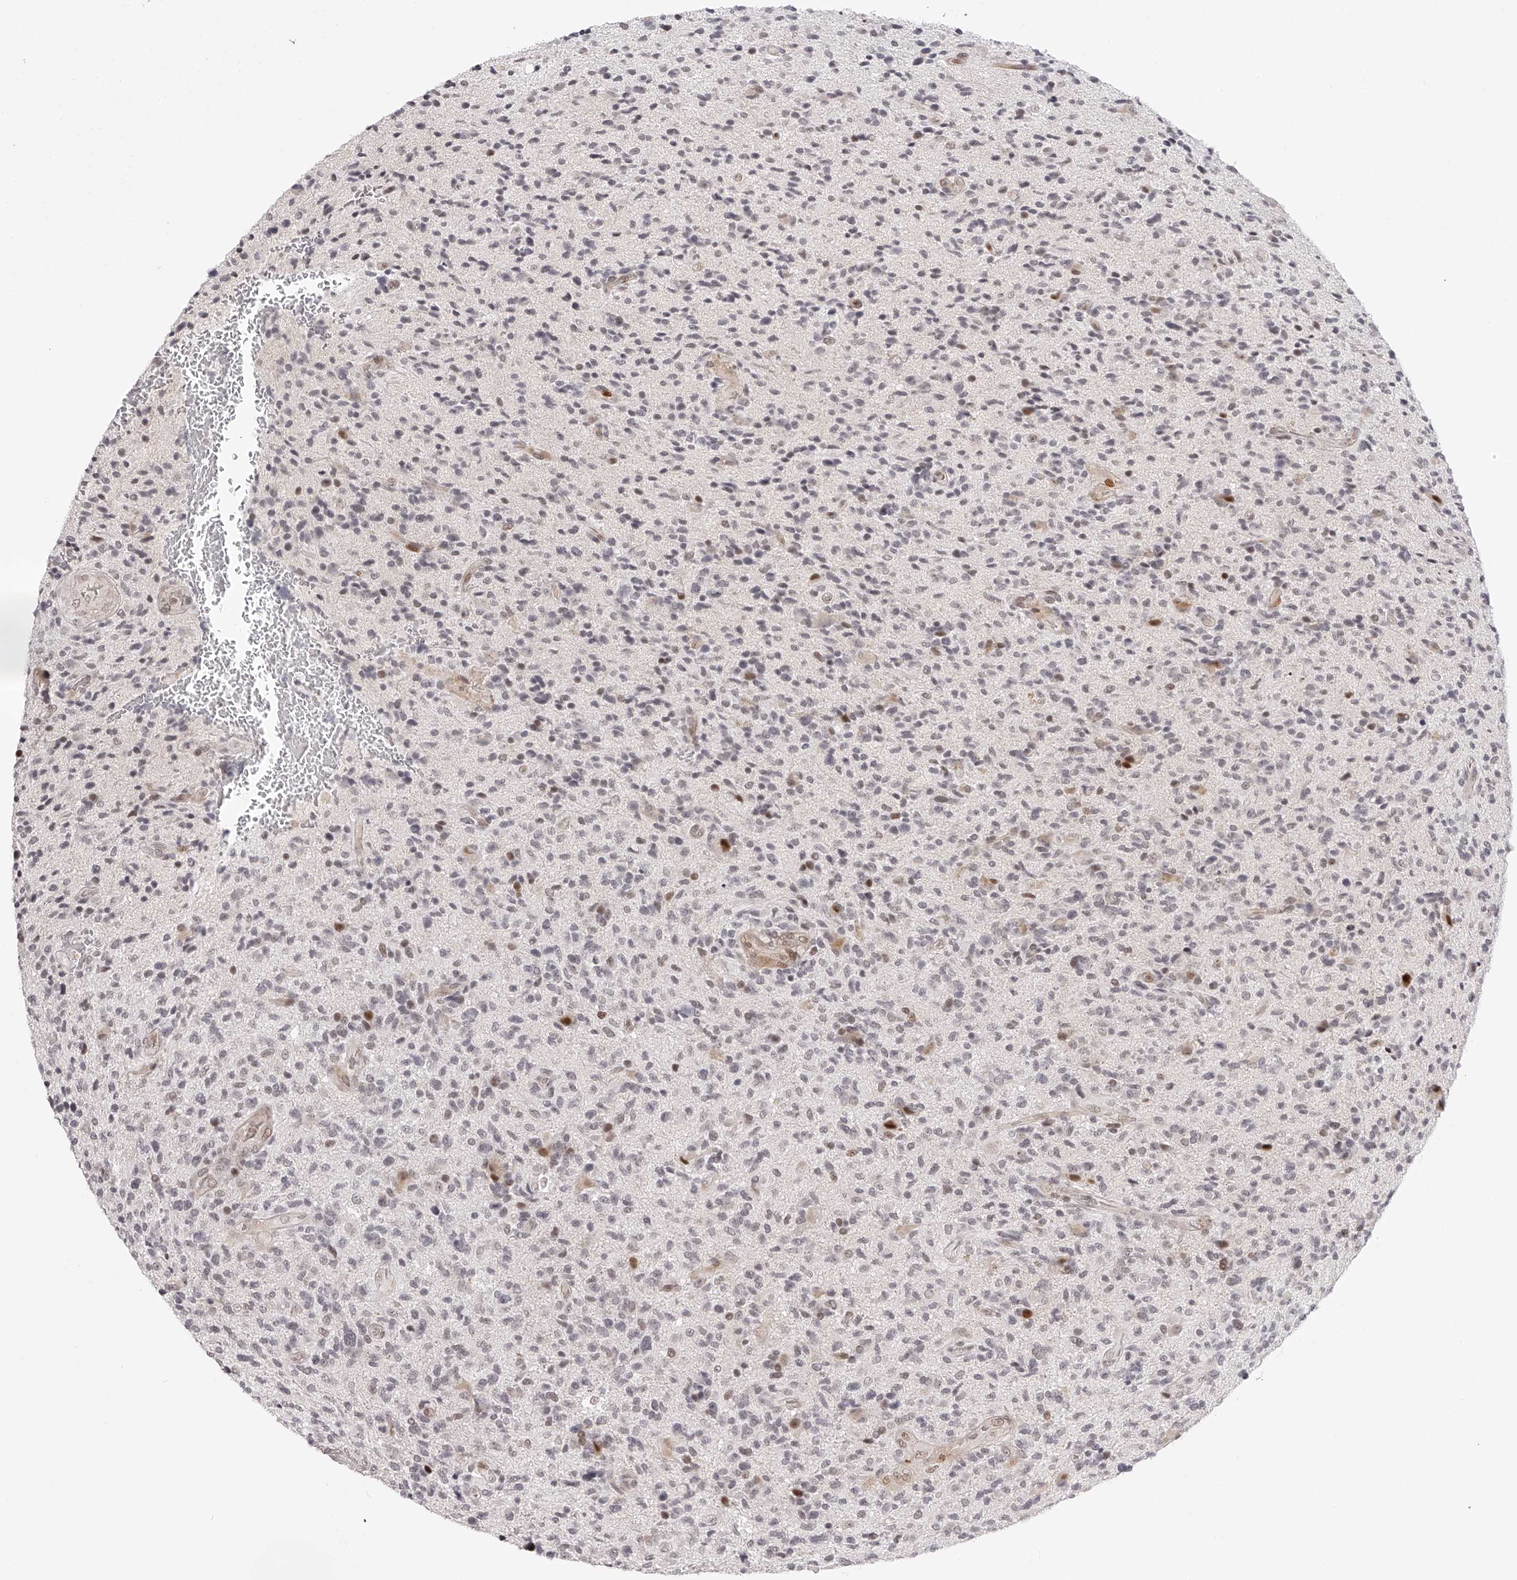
{"staining": {"intensity": "moderate", "quantity": "<25%", "location": "nuclear"}, "tissue": "glioma", "cell_type": "Tumor cells", "image_type": "cancer", "snomed": [{"axis": "morphology", "description": "Glioma, malignant, High grade"}, {"axis": "topography", "description": "Brain"}], "caption": "High-power microscopy captured an immunohistochemistry (IHC) image of malignant glioma (high-grade), revealing moderate nuclear expression in approximately <25% of tumor cells.", "gene": "PLEKHG1", "patient": {"sex": "male", "age": 72}}